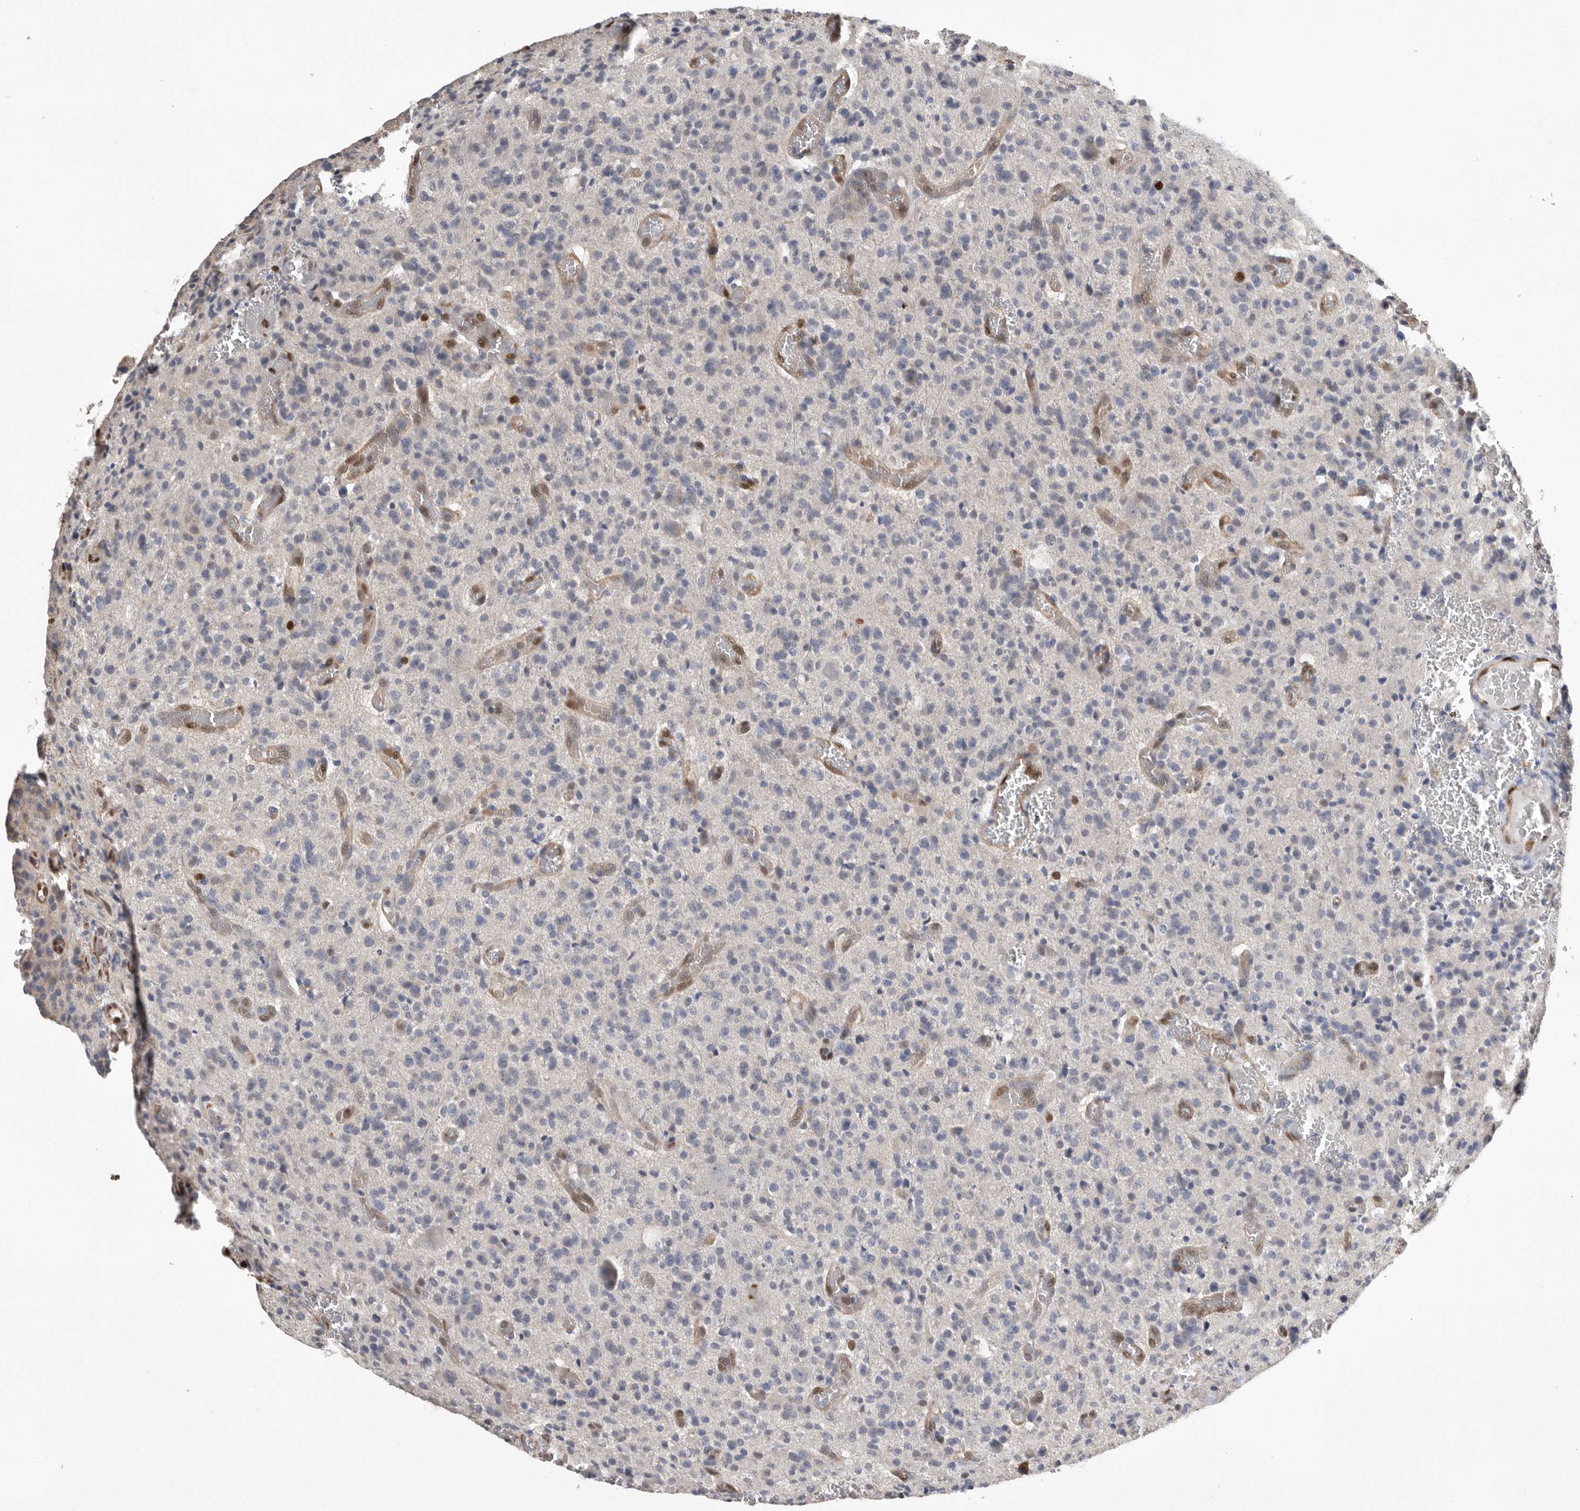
{"staining": {"intensity": "negative", "quantity": "none", "location": "none"}, "tissue": "glioma", "cell_type": "Tumor cells", "image_type": "cancer", "snomed": [{"axis": "morphology", "description": "Glioma, malignant, High grade"}, {"axis": "topography", "description": "Brain"}], "caption": "Immunohistochemistry of human high-grade glioma (malignant) demonstrates no positivity in tumor cells.", "gene": "PDCD4", "patient": {"sex": "male", "age": 34}}